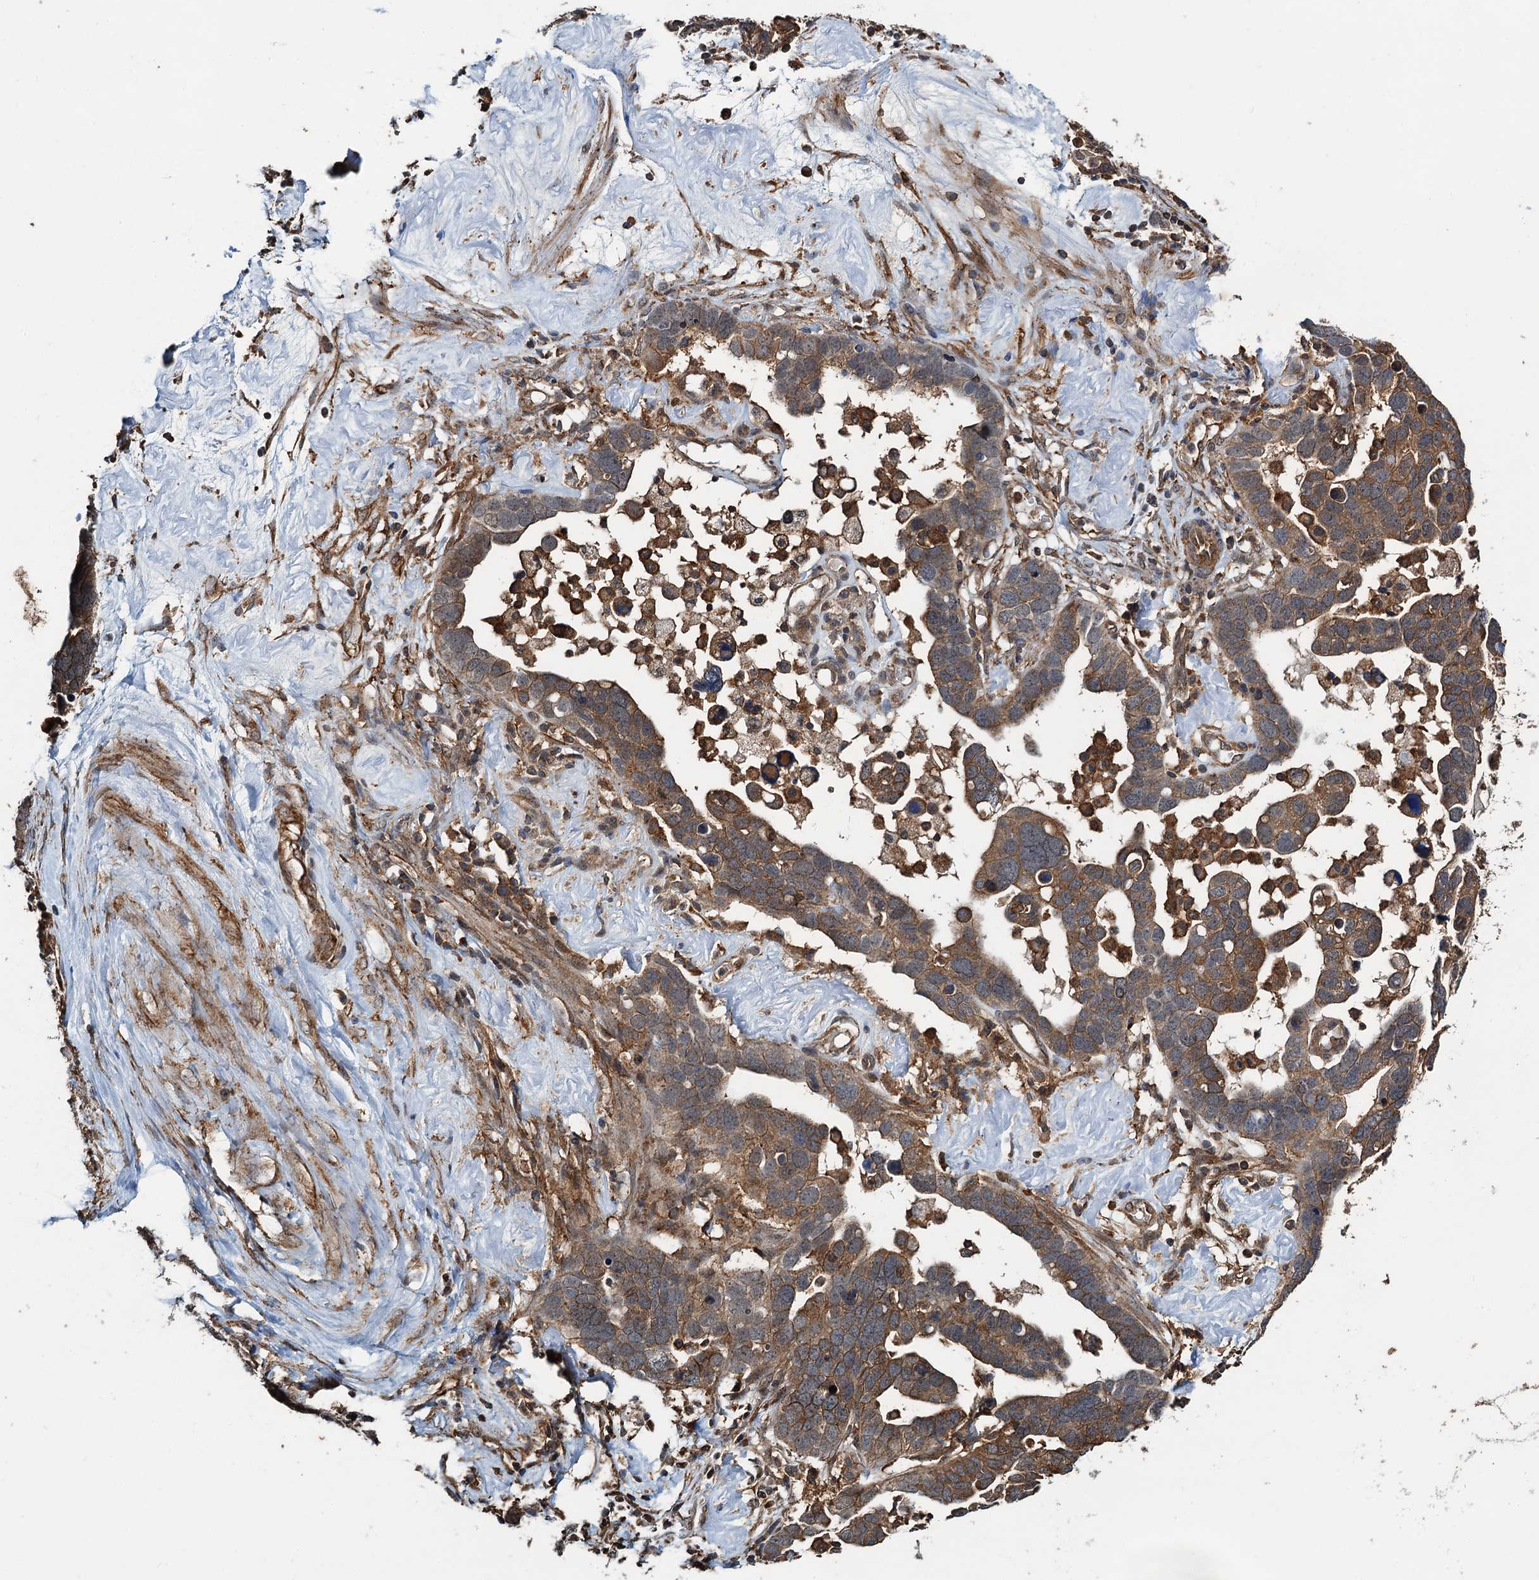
{"staining": {"intensity": "moderate", "quantity": ">75%", "location": "cytoplasmic/membranous"}, "tissue": "ovarian cancer", "cell_type": "Tumor cells", "image_type": "cancer", "snomed": [{"axis": "morphology", "description": "Cystadenocarcinoma, serous, NOS"}, {"axis": "topography", "description": "Ovary"}], "caption": "DAB (3,3'-diaminobenzidine) immunohistochemical staining of serous cystadenocarcinoma (ovarian) reveals moderate cytoplasmic/membranous protein staining in approximately >75% of tumor cells.", "gene": "WHAMM", "patient": {"sex": "female", "age": 54}}